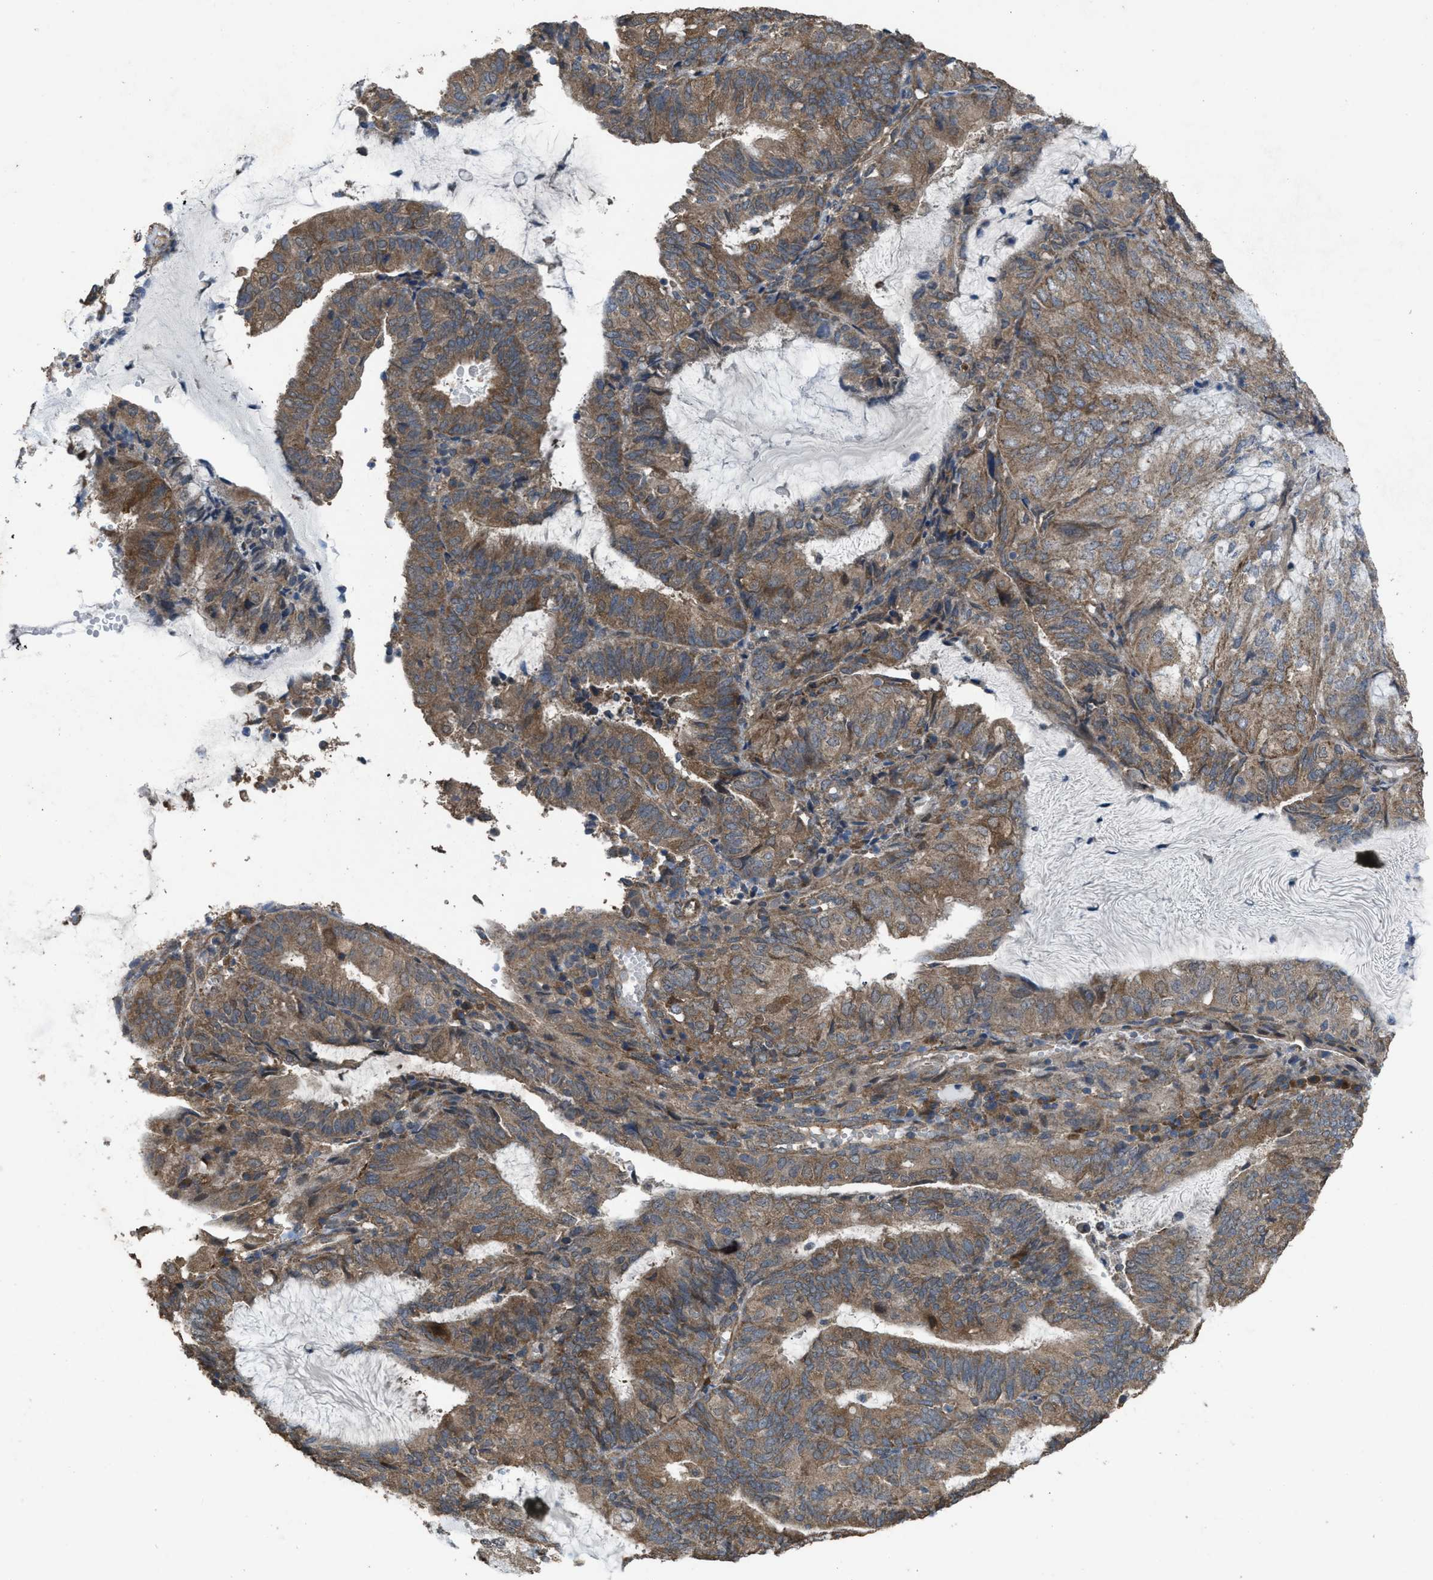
{"staining": {"intensity": "moderate", "quantity": ">75%", "location": "cytoplasmic/membranous"}, "tissue": "endometrial cancer", "cell_type": "Tumor cells", "image_type": "cancer", "snomed": [{"axis": "morphology", "description": "Adenocarcinoma, NOS"}, {"axis": "topography", "description": "Endometrium"}], "caption": "Protein expression analysis of endometrial adenocarcinoma demonstrates moderate cytoplasmic/membranous staining in approximately >75% of tumor cells.", "gene": "ARL6", "patient": {"sex": "female", "age": 81}}